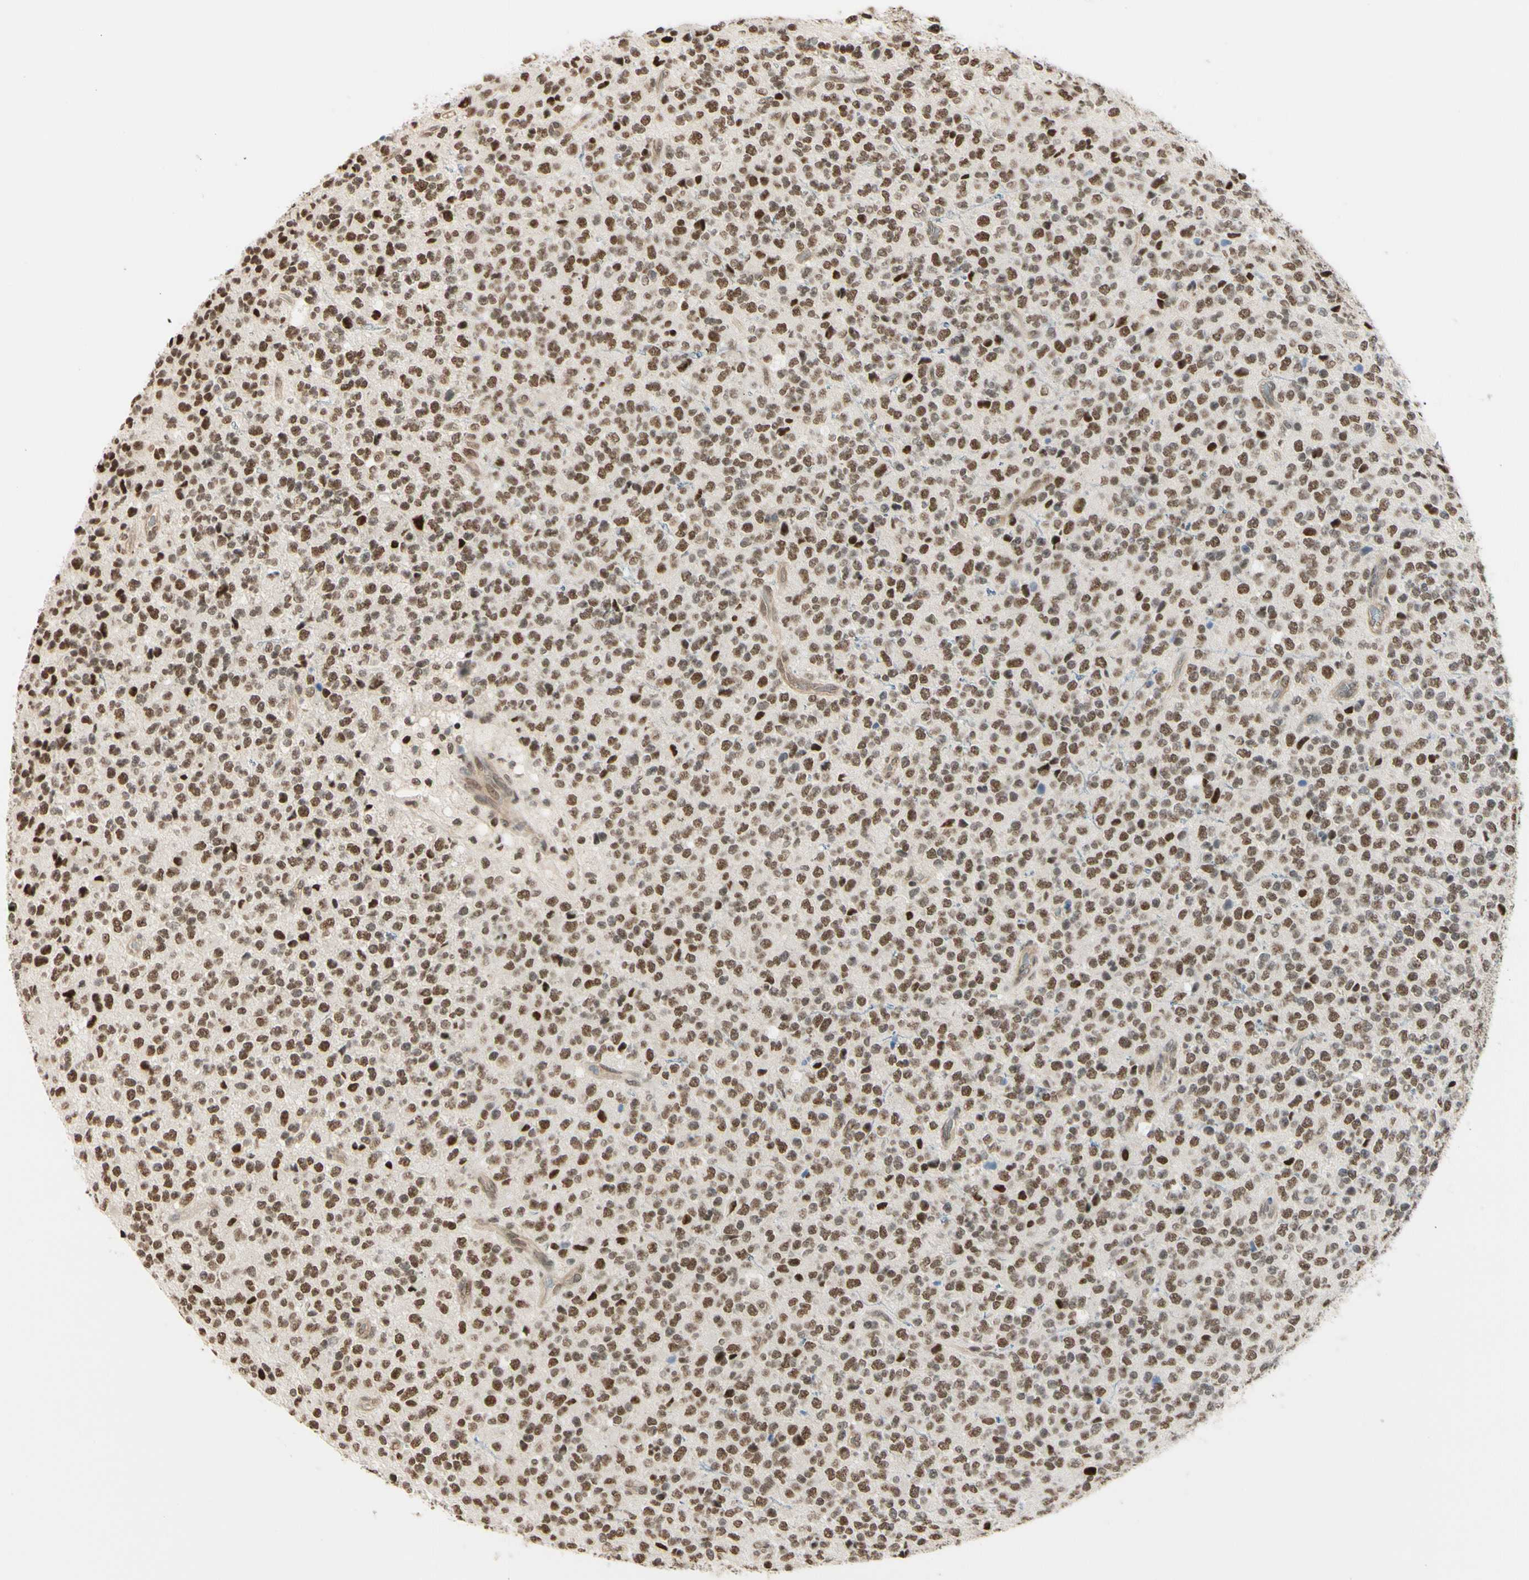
{"staining": {"intensity": "moderate", "quantity": ">75%", "location": "nuclear"}, "tissue": "glioma", "cell_type": "Tumor cells", "image_type": "cancer", "snomed": [{"axis": "morphology", "description": "Glioma, malignant, High grade"}, {"axis": "topography", "description": "pancreas cauda"}], "caption": "Brown immunohistochemical staining in high-grade glioma (malignant) displays moderate nuclear positivity in about >75% of tumor cells.", "gene": "SUFU", "patient": {"sex": "male", "age": 60}}